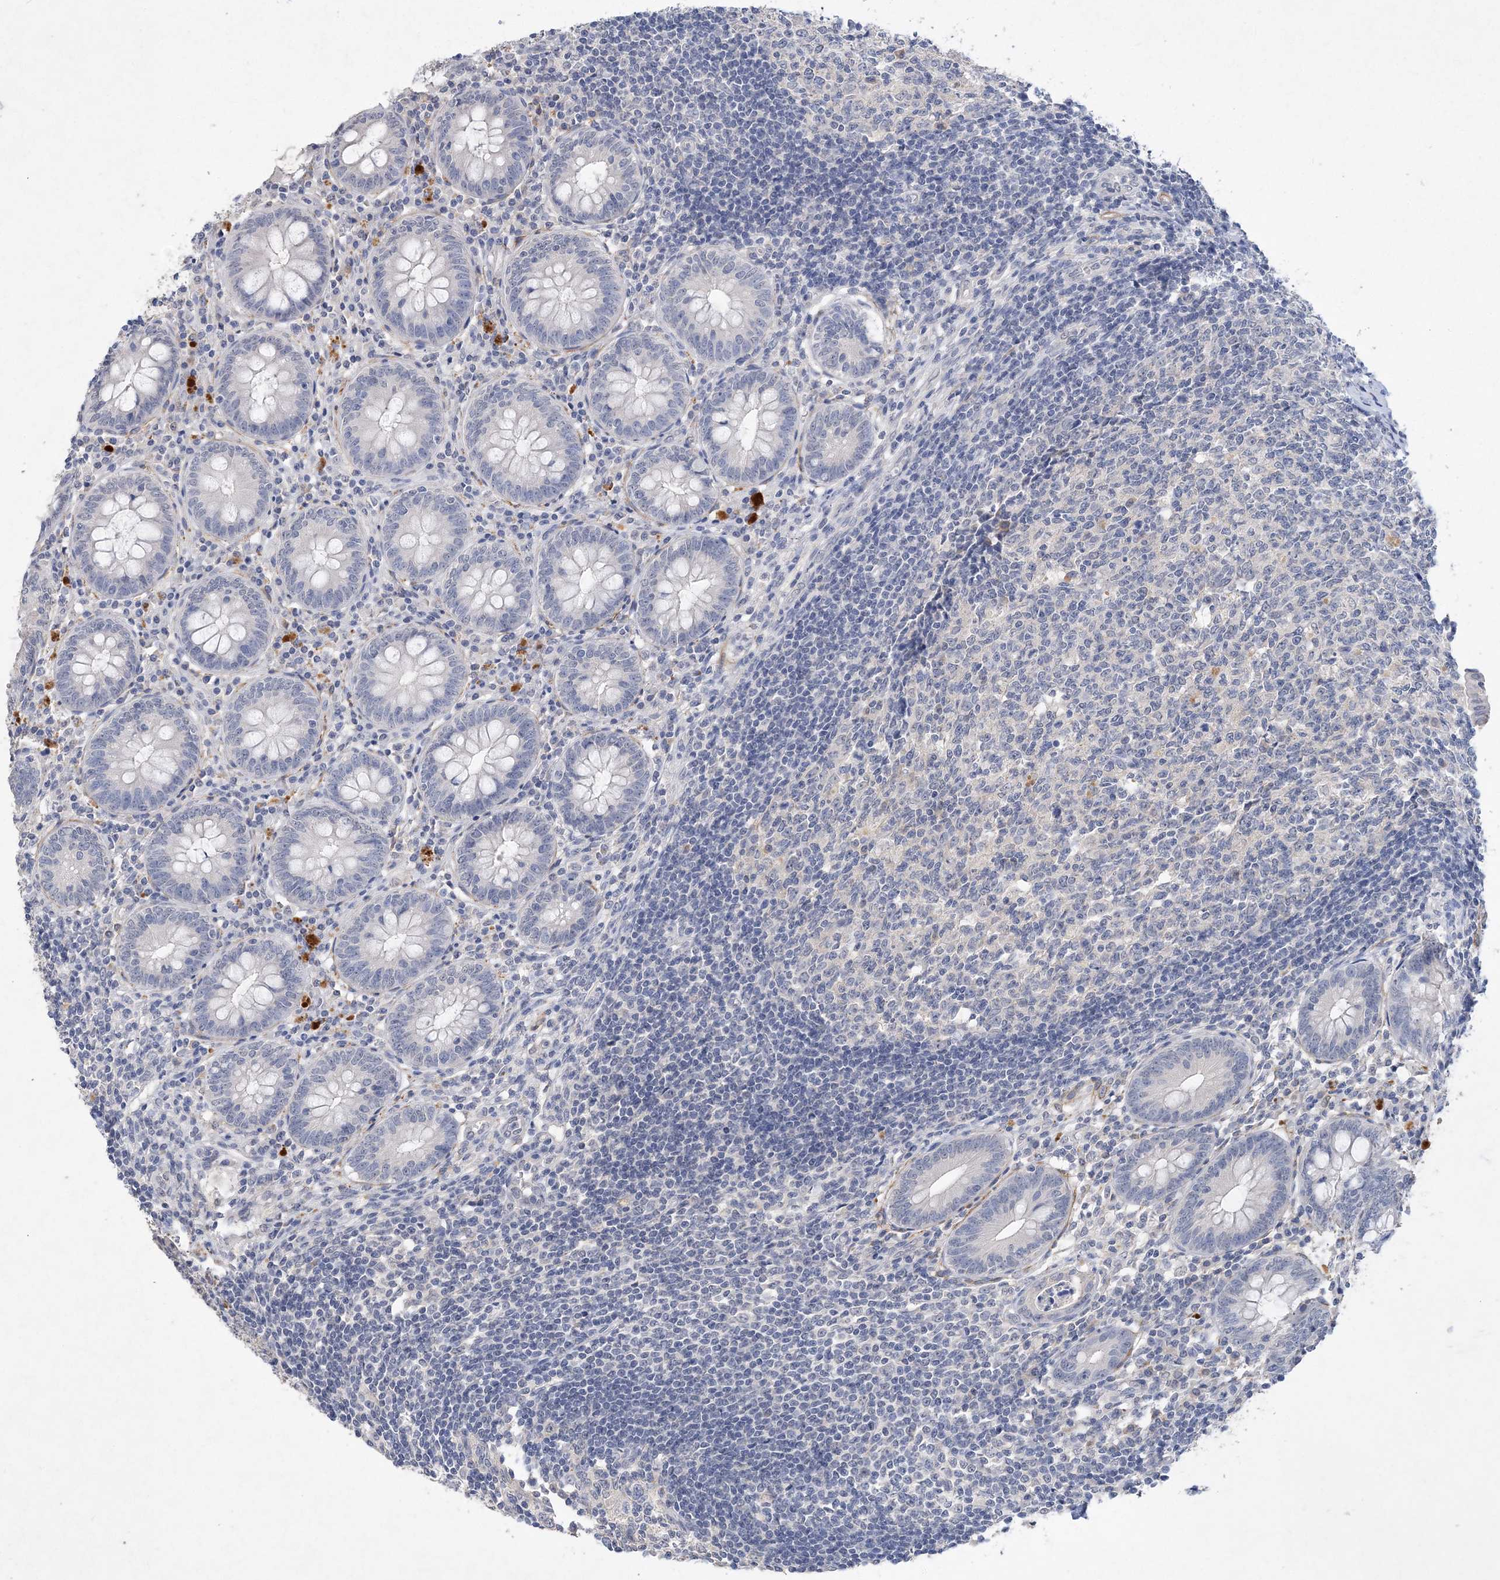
{"staining": {"intensity": "negative", "quantity": "none", "location": "none"}, "tissue": "appendix", "cell_type": "Glandular cells", "image_type": "normal", "snomed": [{"axis": "morphology", "description": "Normal tissue, NOS"}, {"axis": "topography", "description": "Appendix"}], "caption": "IHC micrograph of unremarkable appendix: appendix stained with DAB (3,3'-diaminobenzidine) displays no significant protein positivity in glandular cells. (Stains: DAB (3,3'-diaminobenzidine) immunohistochemistry (IHC) with hematoxylin counter stain, Microscopy: brightfield microscopy at high magnification).", "gene": "C11orf58", "patient": {"sex": "female", "age": 54}}